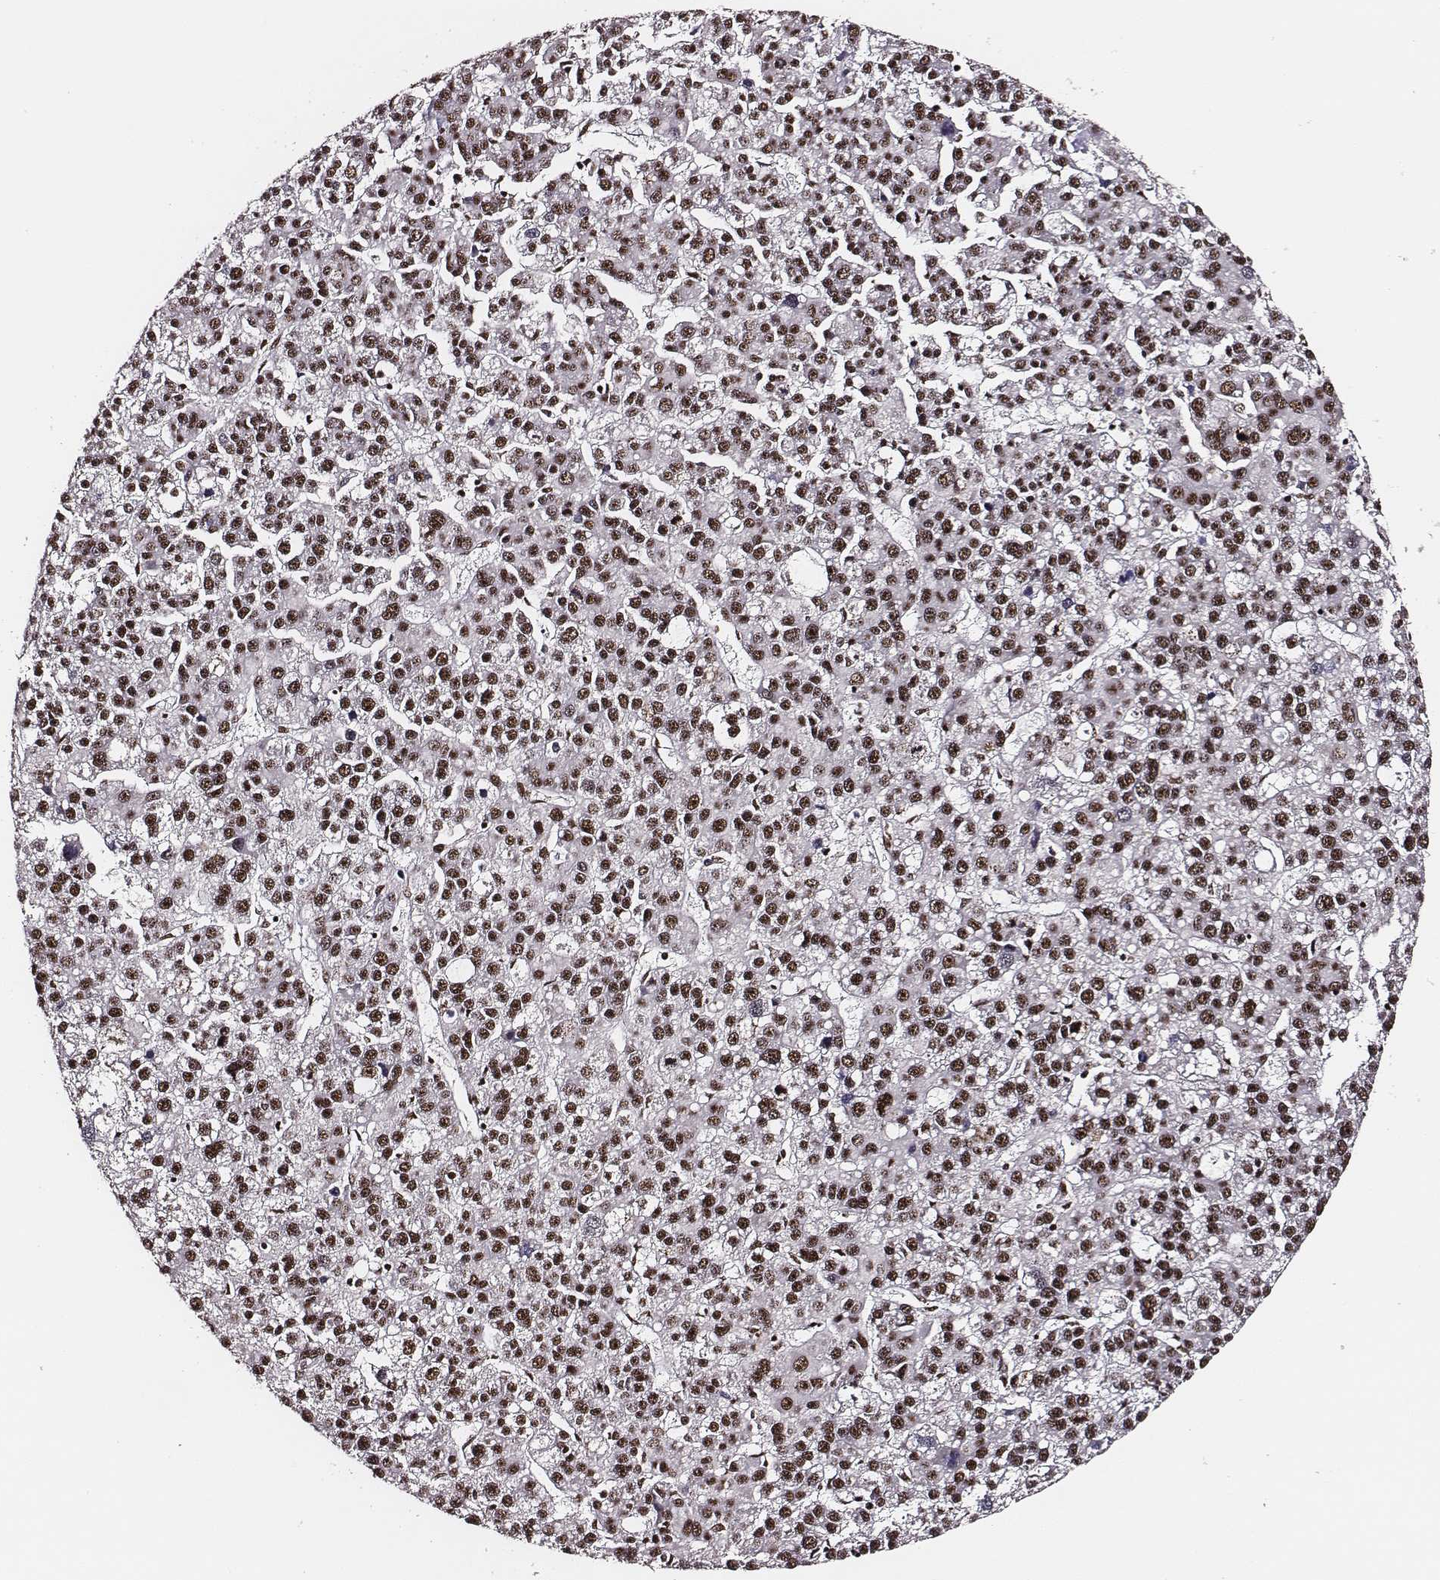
{"staining": {"intensity": "strong", "quantity": ">75%", "location": "nuclear"}, "tissue": "liver cancer", "cell_type": "Tumor cells", "image_type": "cancer", "snomed": [{"axis": "morphology", "description": "Carcinoma, Hepatocellular, NOS"}, {"axis": "topography", "description": "Liver"}], "caption": "Liver hepatocellular carcinoma stained with DAB IHC demonstrates high levels of strong nuclear positivity in approximately >75% of tumor cells.", "gene": "PPARA", "patient": {"sex": "female", "age": 58}}